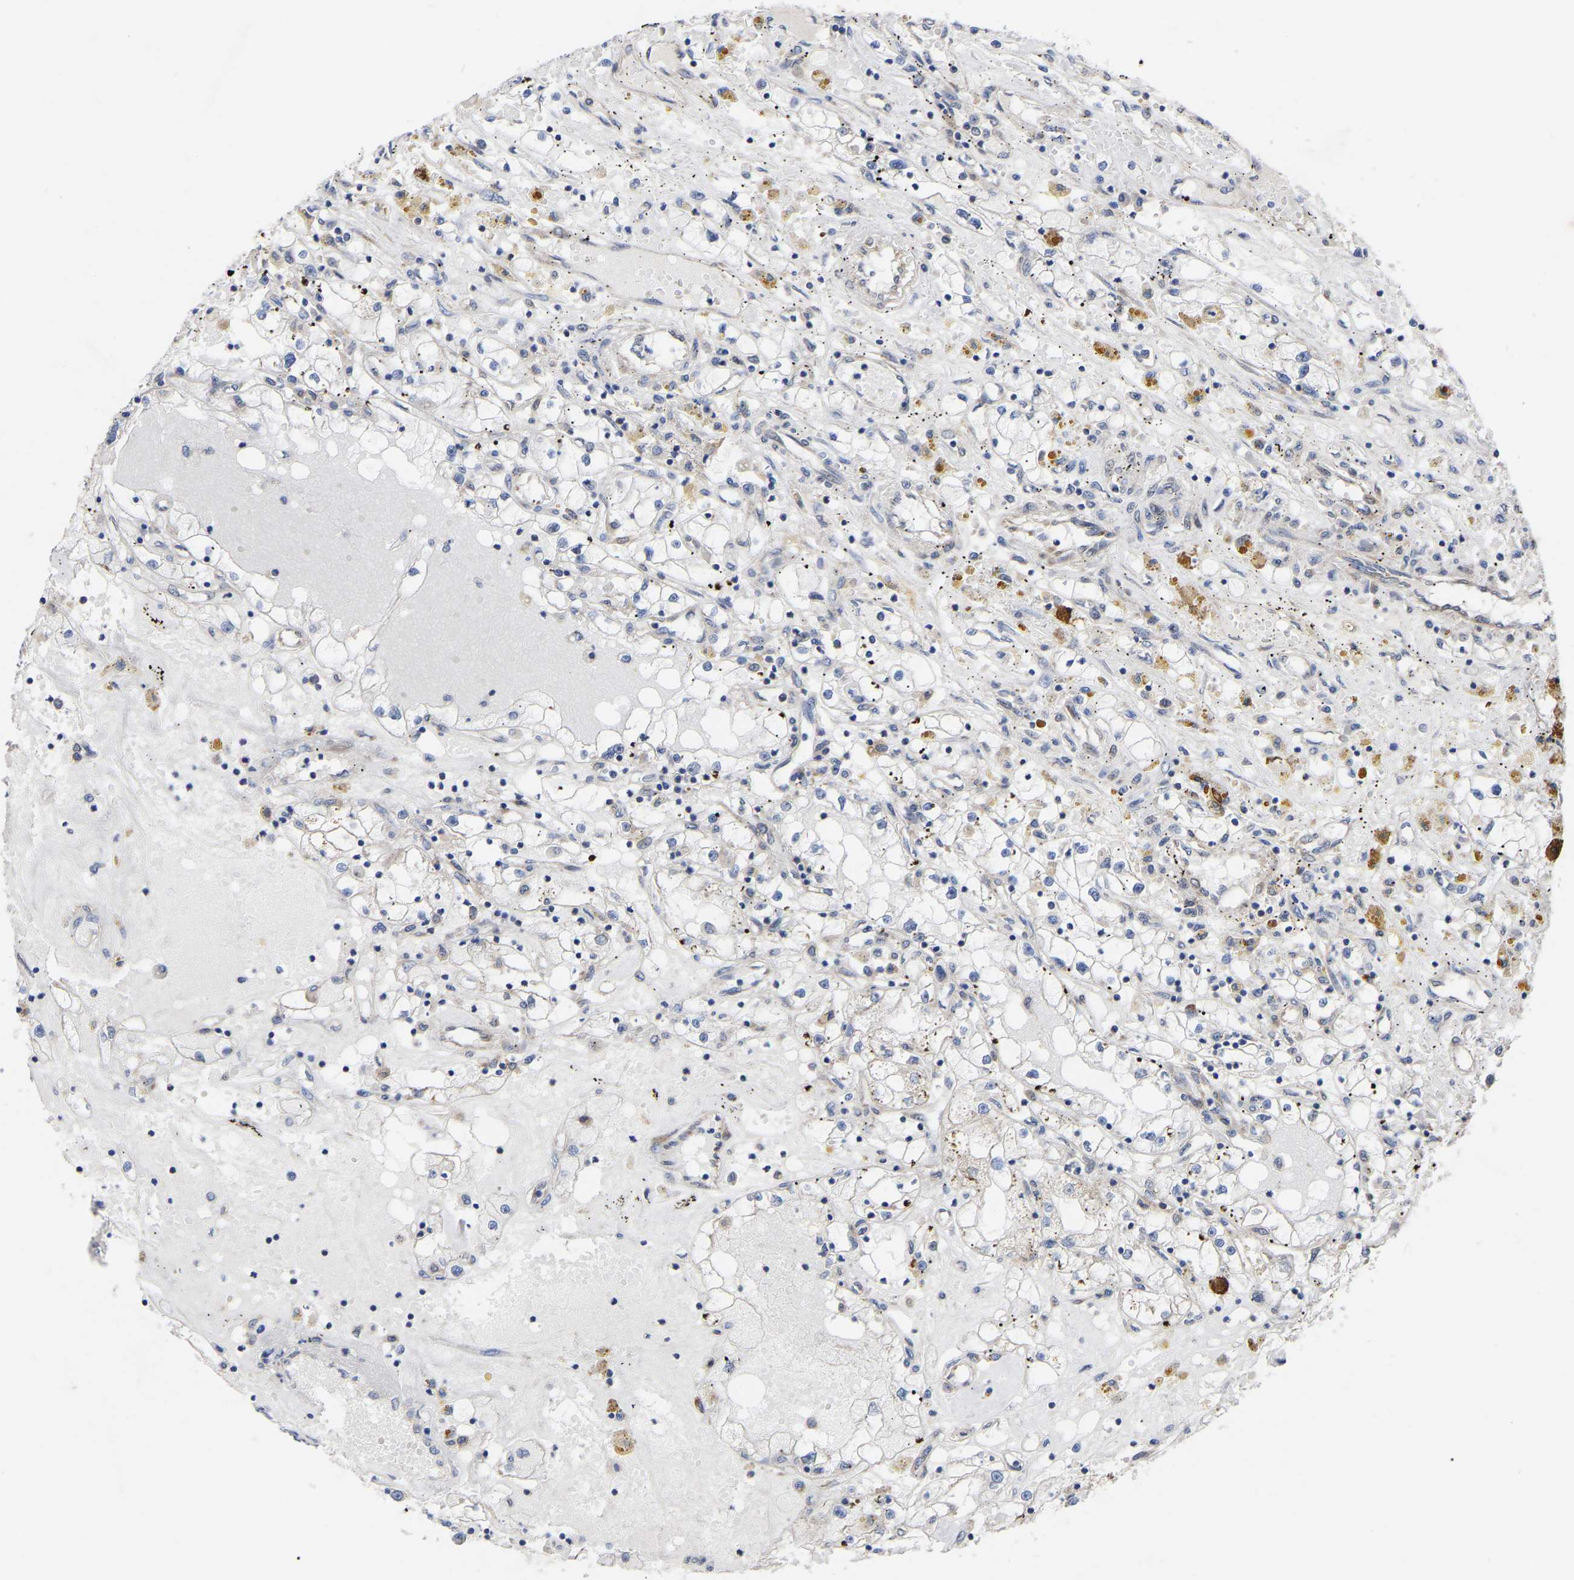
{"staining": {"intensity": "negative", "quantity": "none", "location": "none"}, "tissue": "renal cancer", "cell_type": "Tumor cells", "image_type": "cancer", "snomed": [{"axis": "morphology", "description": "Adenocarcinoma, NOS"}, {"axis": "topography", "description": "Kidney"}], "caption": "This is a photomicrograph of immunohistochemistry (IHC) staining of renal adenocarcinoma, which shows no positivity in tumor cells.", "gene": "TCP1", "patient": {"sex": "male", "age": 56}}